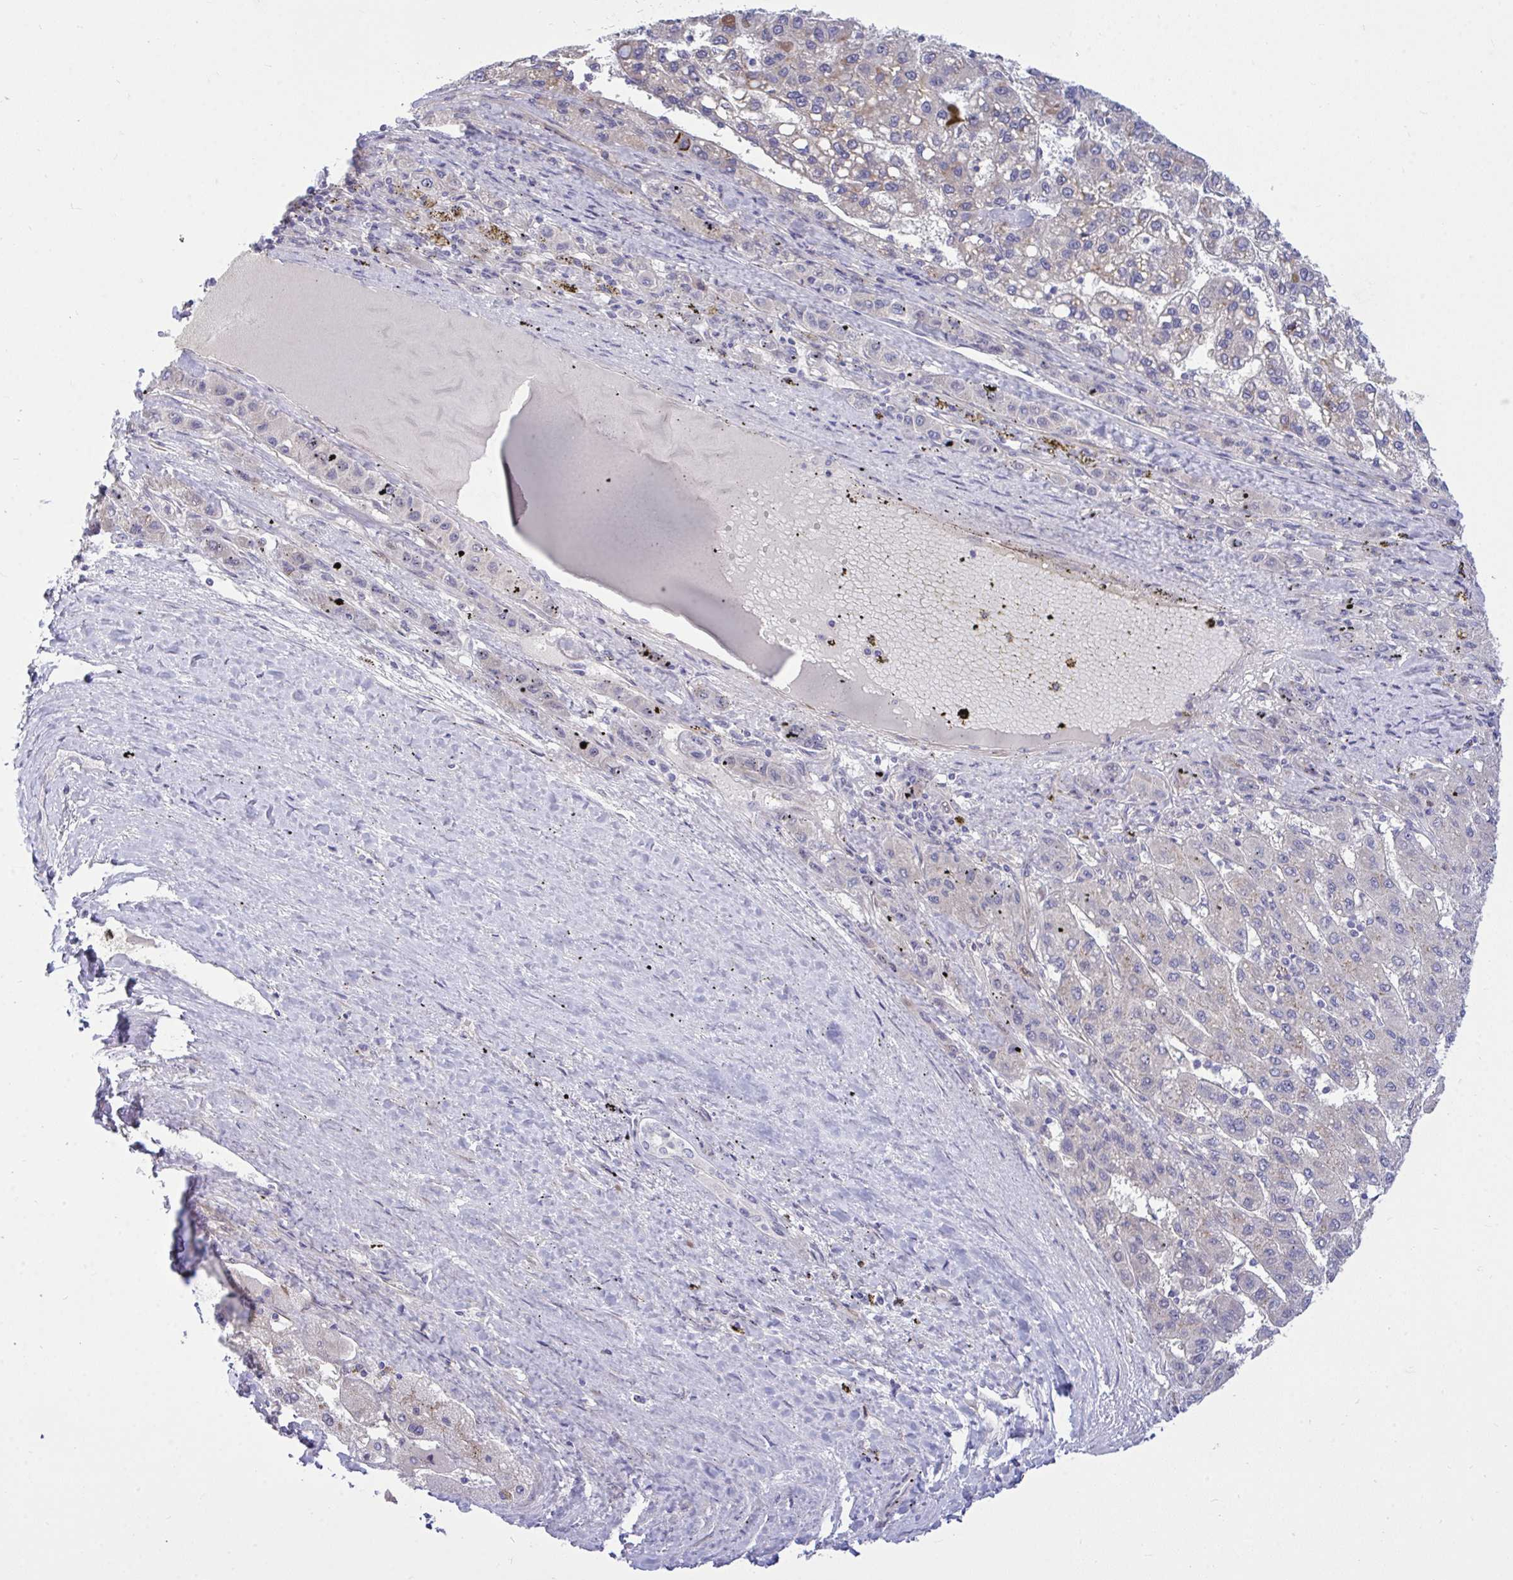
{"staining": {"intensity": "weak", "quantity": "<25%", "location": "cytoplasmic/membranous"}, "tissue": "liver cancer", "cell_type": "Tumor cells", "image_type": "cancer", "snomed": [{"axis": "morphology", "description": "Carcinoma, Hepatocellular, NOS"}, {"axis": "topography", "description": "Liver"}], "caption": "A high-resolution image shows immunohistochemistry staining of hepatocellular carcinoma (liver), which displays no significant staining in tumor cells.", "gene": "HMBOX1", "patient": {"sex": "female", "age": 82}}